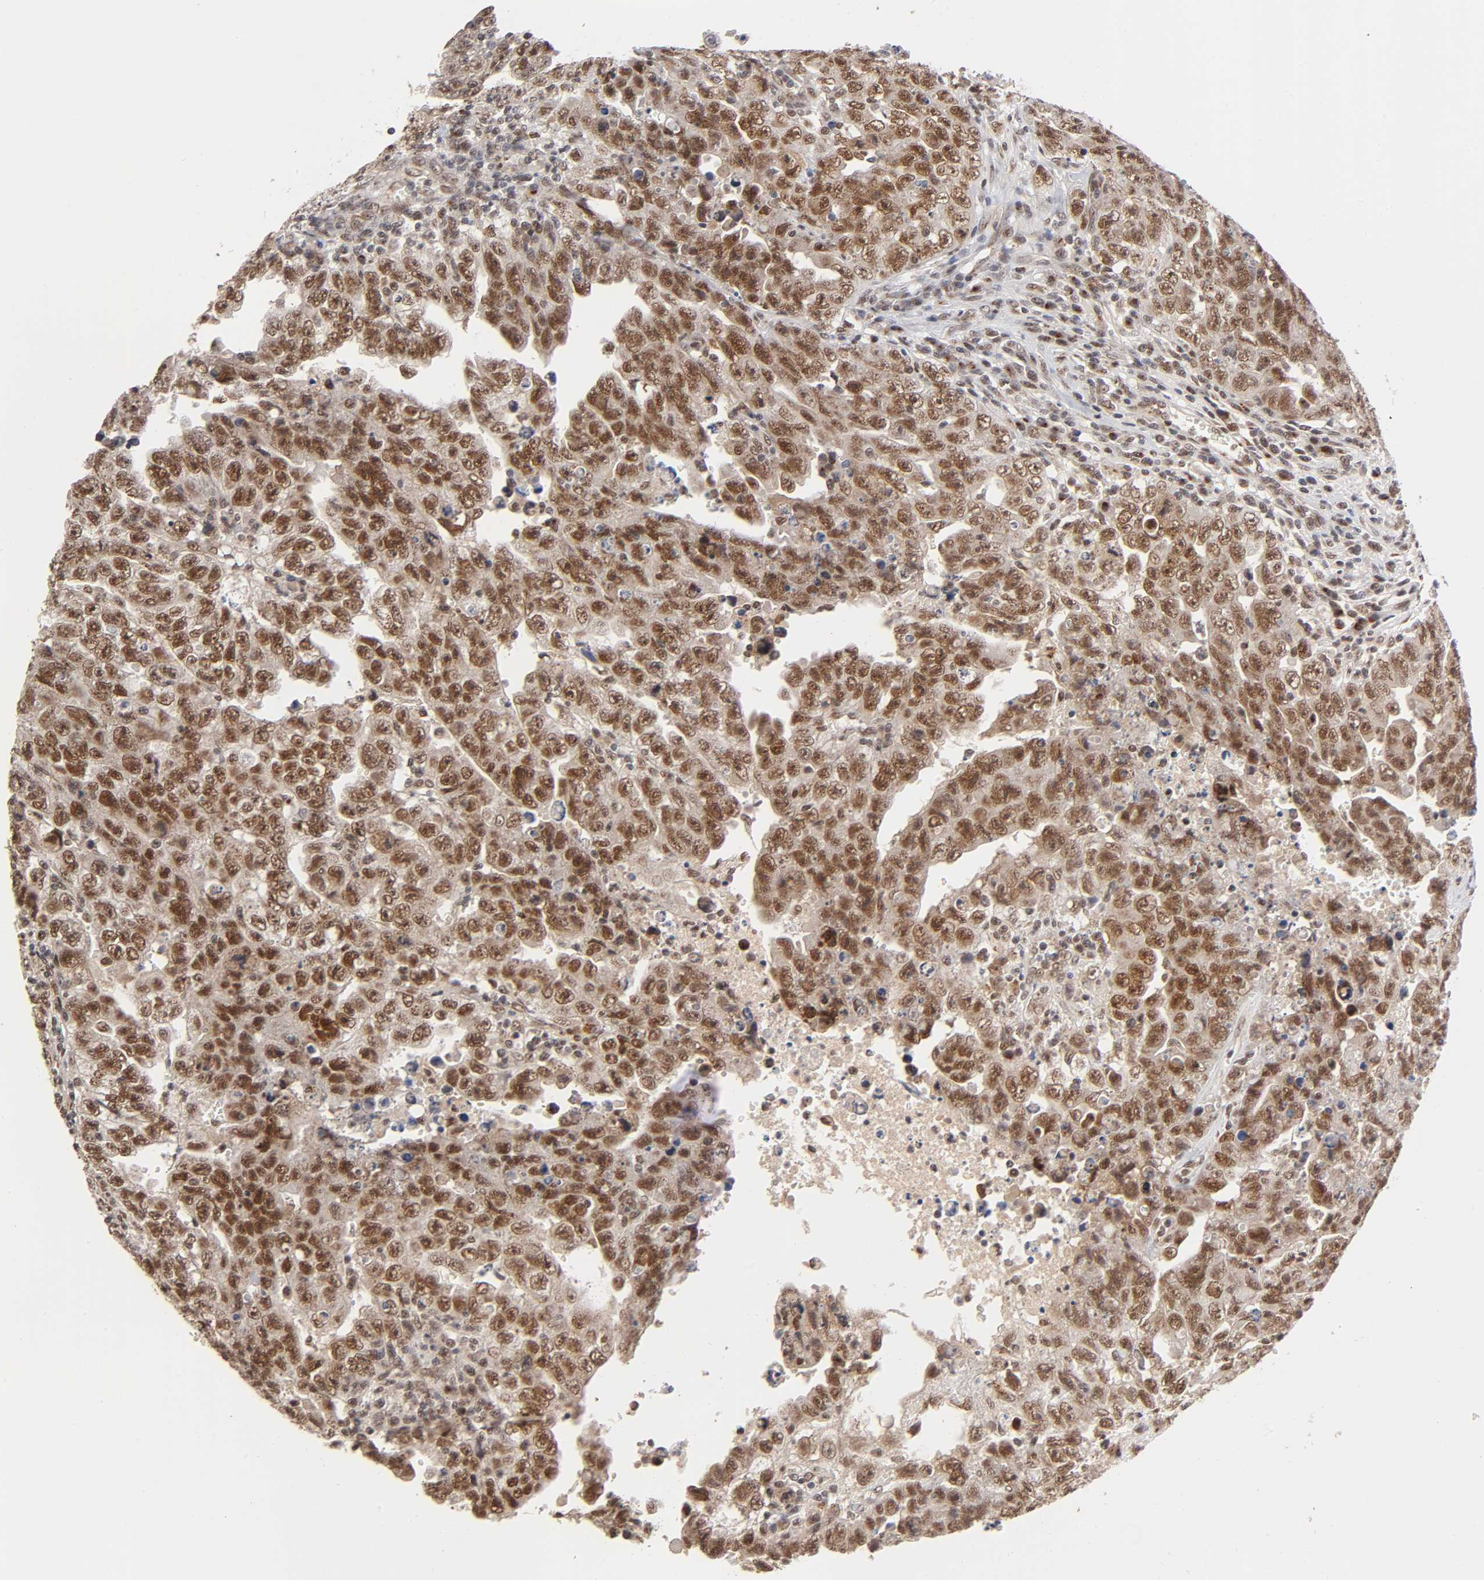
{"staining": {"intensity": "strong", "quantity": ">75%", "location": "cytoplasmic/membranous,nuclear"}, "tissue": "testis cancer", "cell_type": "Tumor cells", "image_type": "cancer", "snomed": [{"axis": "morphology", "description": "Carcinoma, Embryonal, NOS"}, {"axis": "topography", "description": "Testis"}], "caption": "Immunohistochemistry (IHC) (DAB) staining of embryonal carcinoma (testis) demonstrates strong cytoplasmic/membranous and nuclear protein positivity in about >75% of tumor cells. Using DAB (3,3'-diaminobenzidine) (brown) and hematoxylin (blue) stains, captured at high magnification using brightfield microscopy.", "gene": "EP300", "patient": {"sex": "male", "age": 28}}